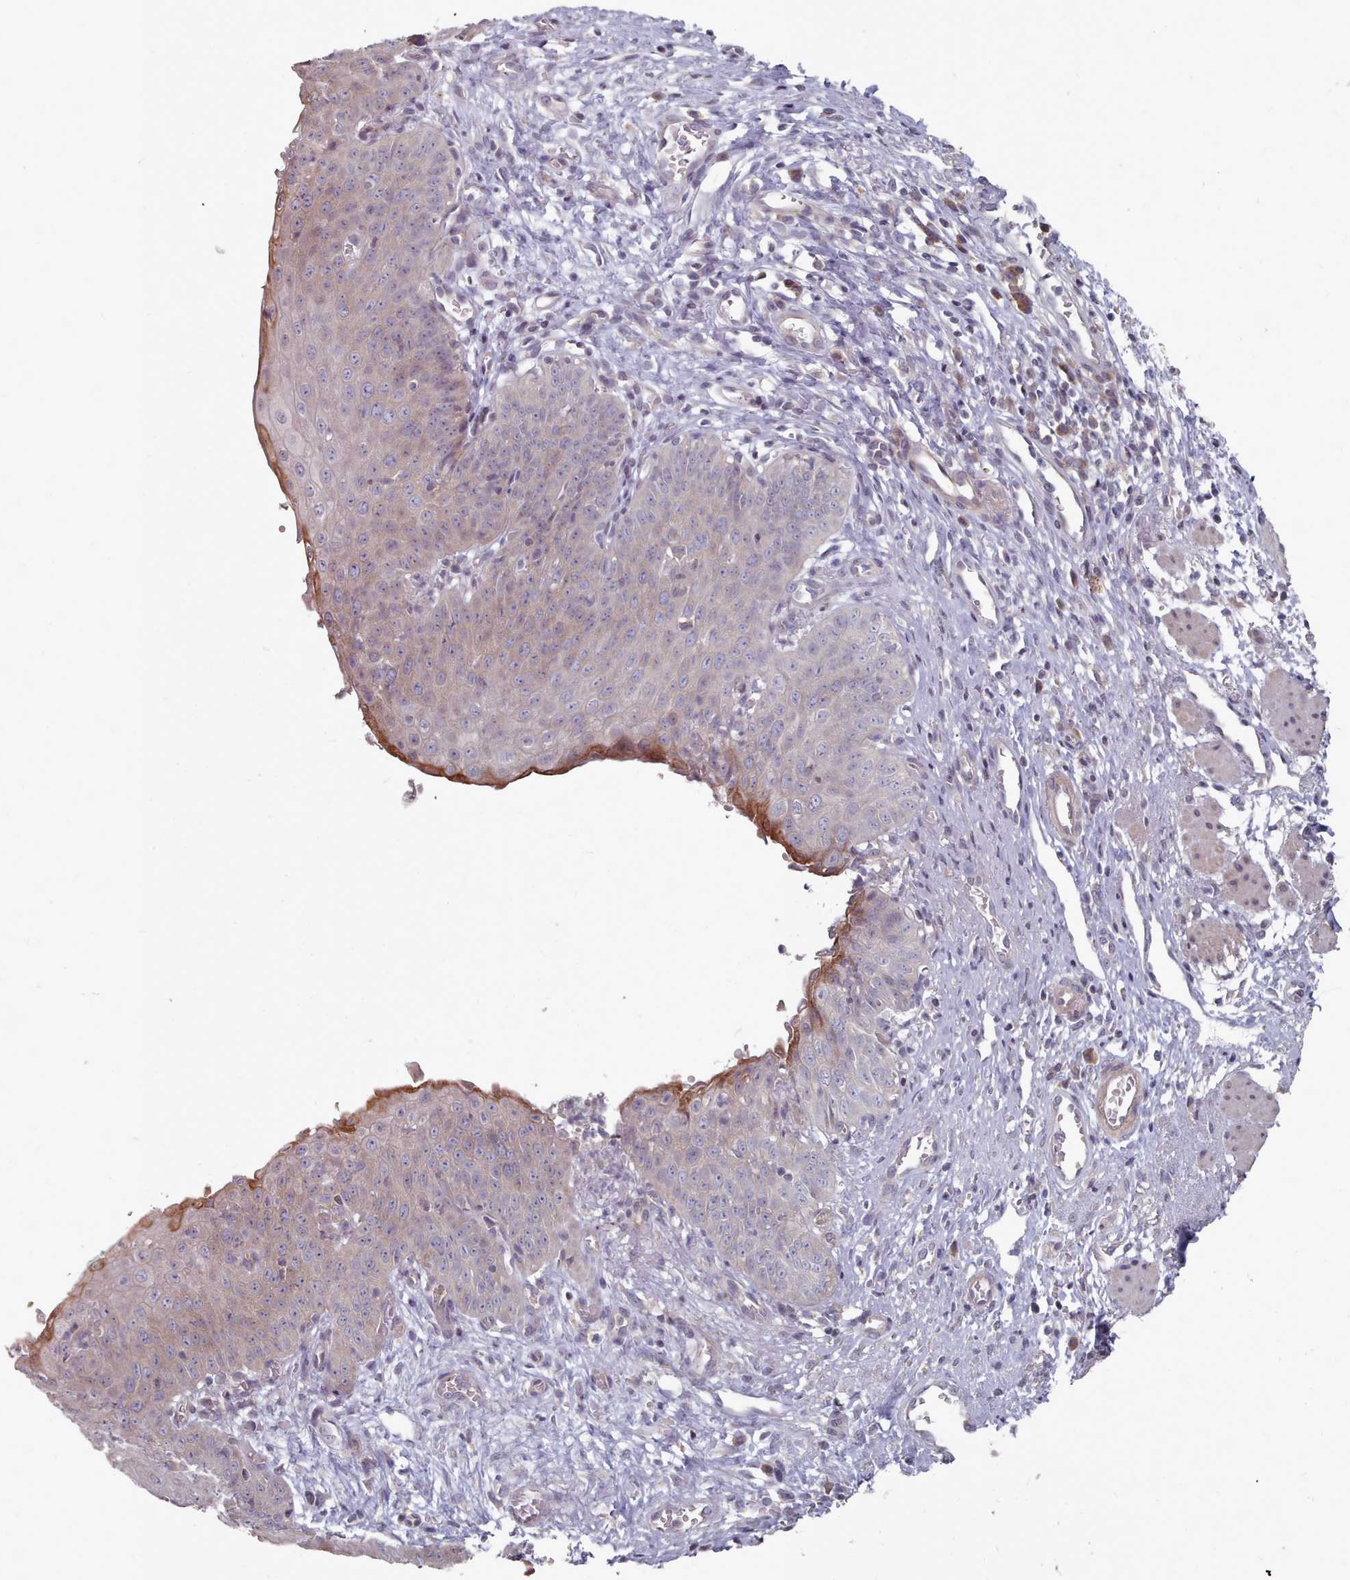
{"staining": {"intensity": "moderate", "quantity": "25%-75%", "location": "cytoplasmic/membranous"}, "tissue": "esophagus", "cell_type": "Squamous epithelial cells", "image_type": "normal", "snomed": [{"axis": "morphology", "description": "Normal tissue, NOS"}, {"axis": "topography", "description": "Esophagus"}], "caption": "Esophagus stained with immunohistochemistry reveals moderate cytoplasmic/membranous expression in approximately 25%-75% of squamous epithelial cells. Nuclei are stained in blue.", "gene": "ACKR3", "patient": {"sex": "male", "age": 71}}